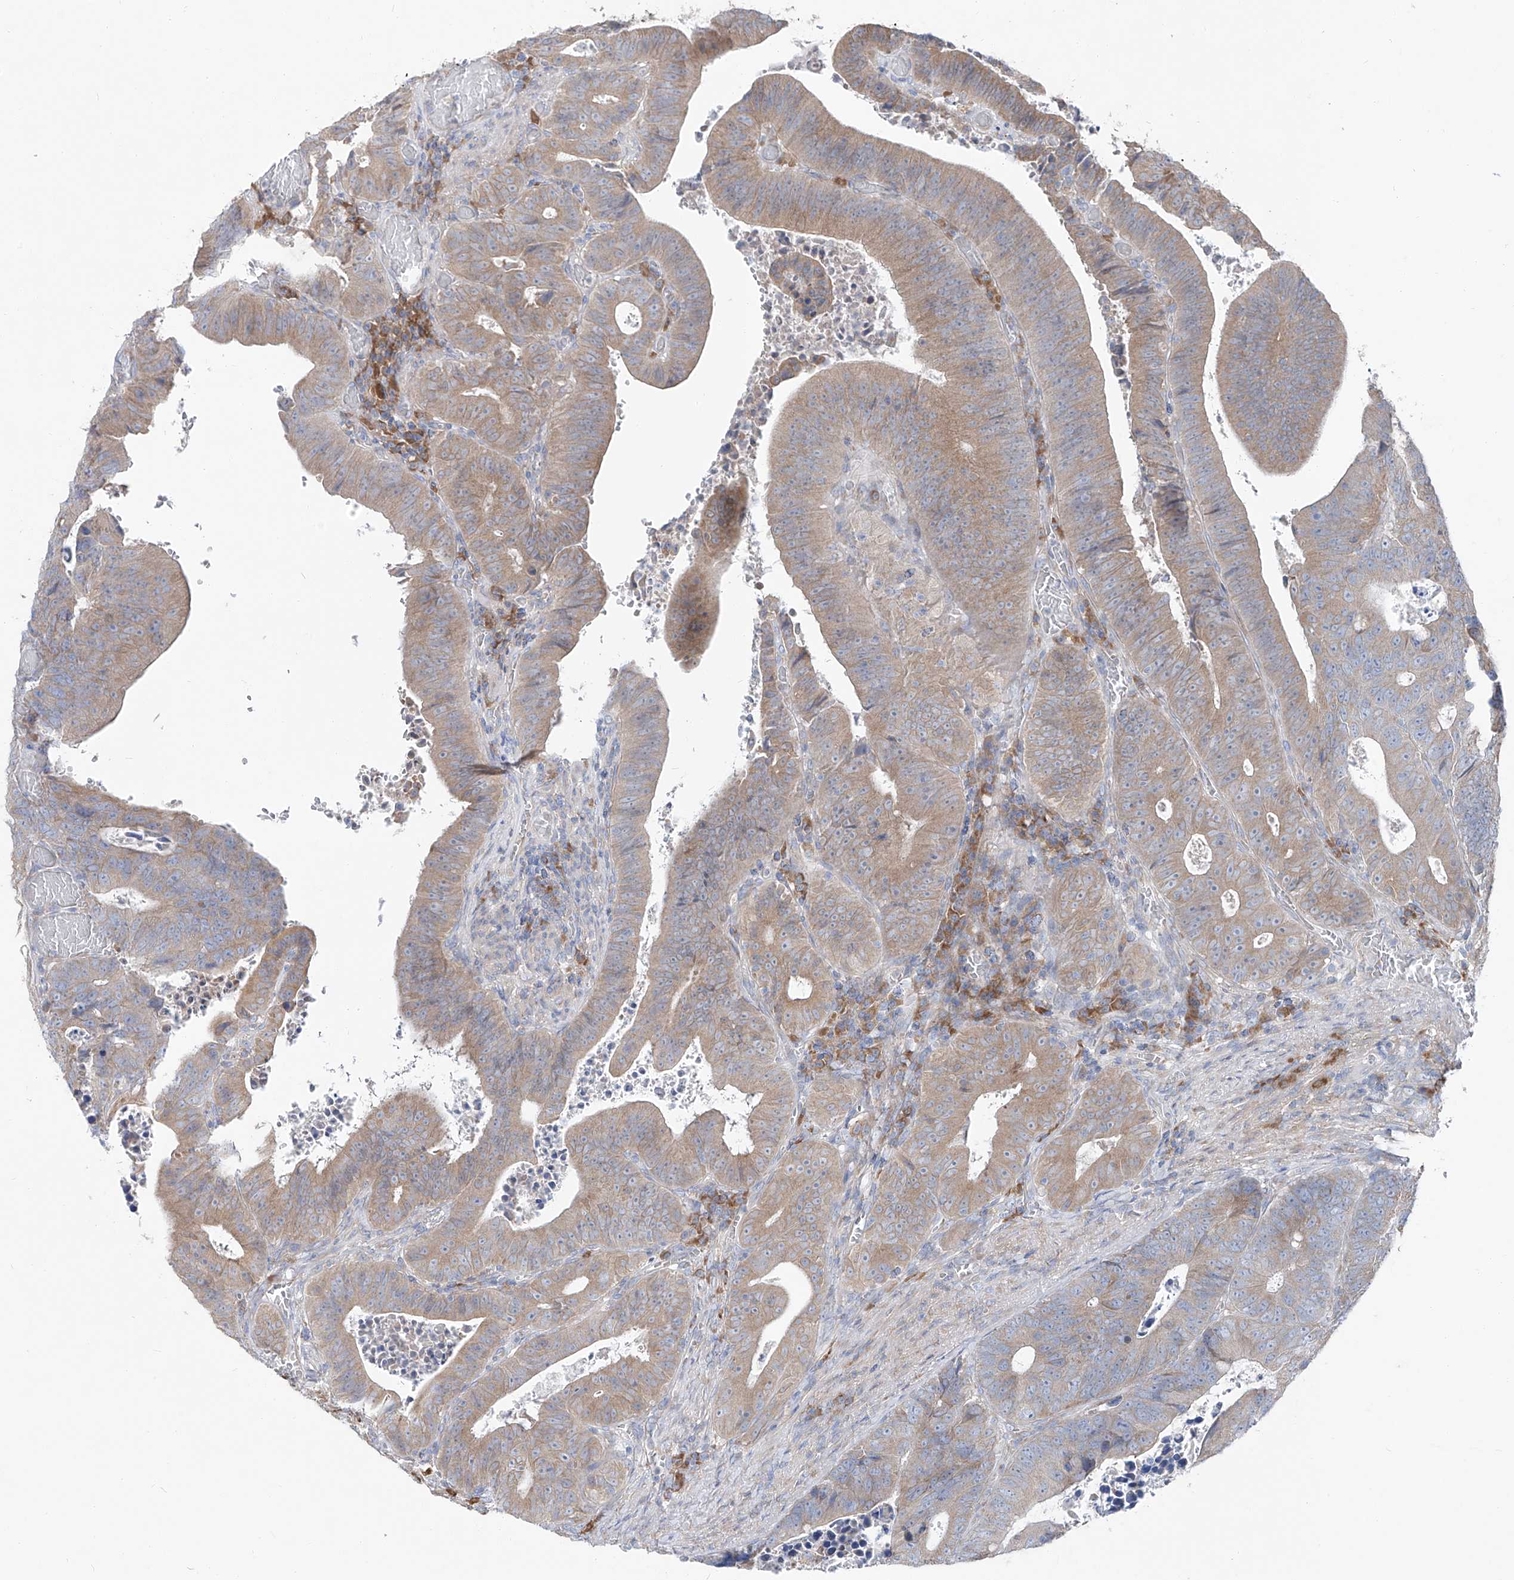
{"staining": {"intensity": "weak", "quantity": ">75%", "location": "cytoplasmic/membranous"}, "tissue": "colorectal cancer", "cell_type": "Tumor cells", "image_type": "cancer", "snomed": [{"axis": "morphology", "description": "Adenocarcinoma, NOS"}, {"axis": "topography", "description": "Colon"}], "caption": "Colorectal cancer stained with a protein marker reveals weak staining in tumor cells.", "gene": "UFL1", "patient": {"sex": "male", "age": 87}}